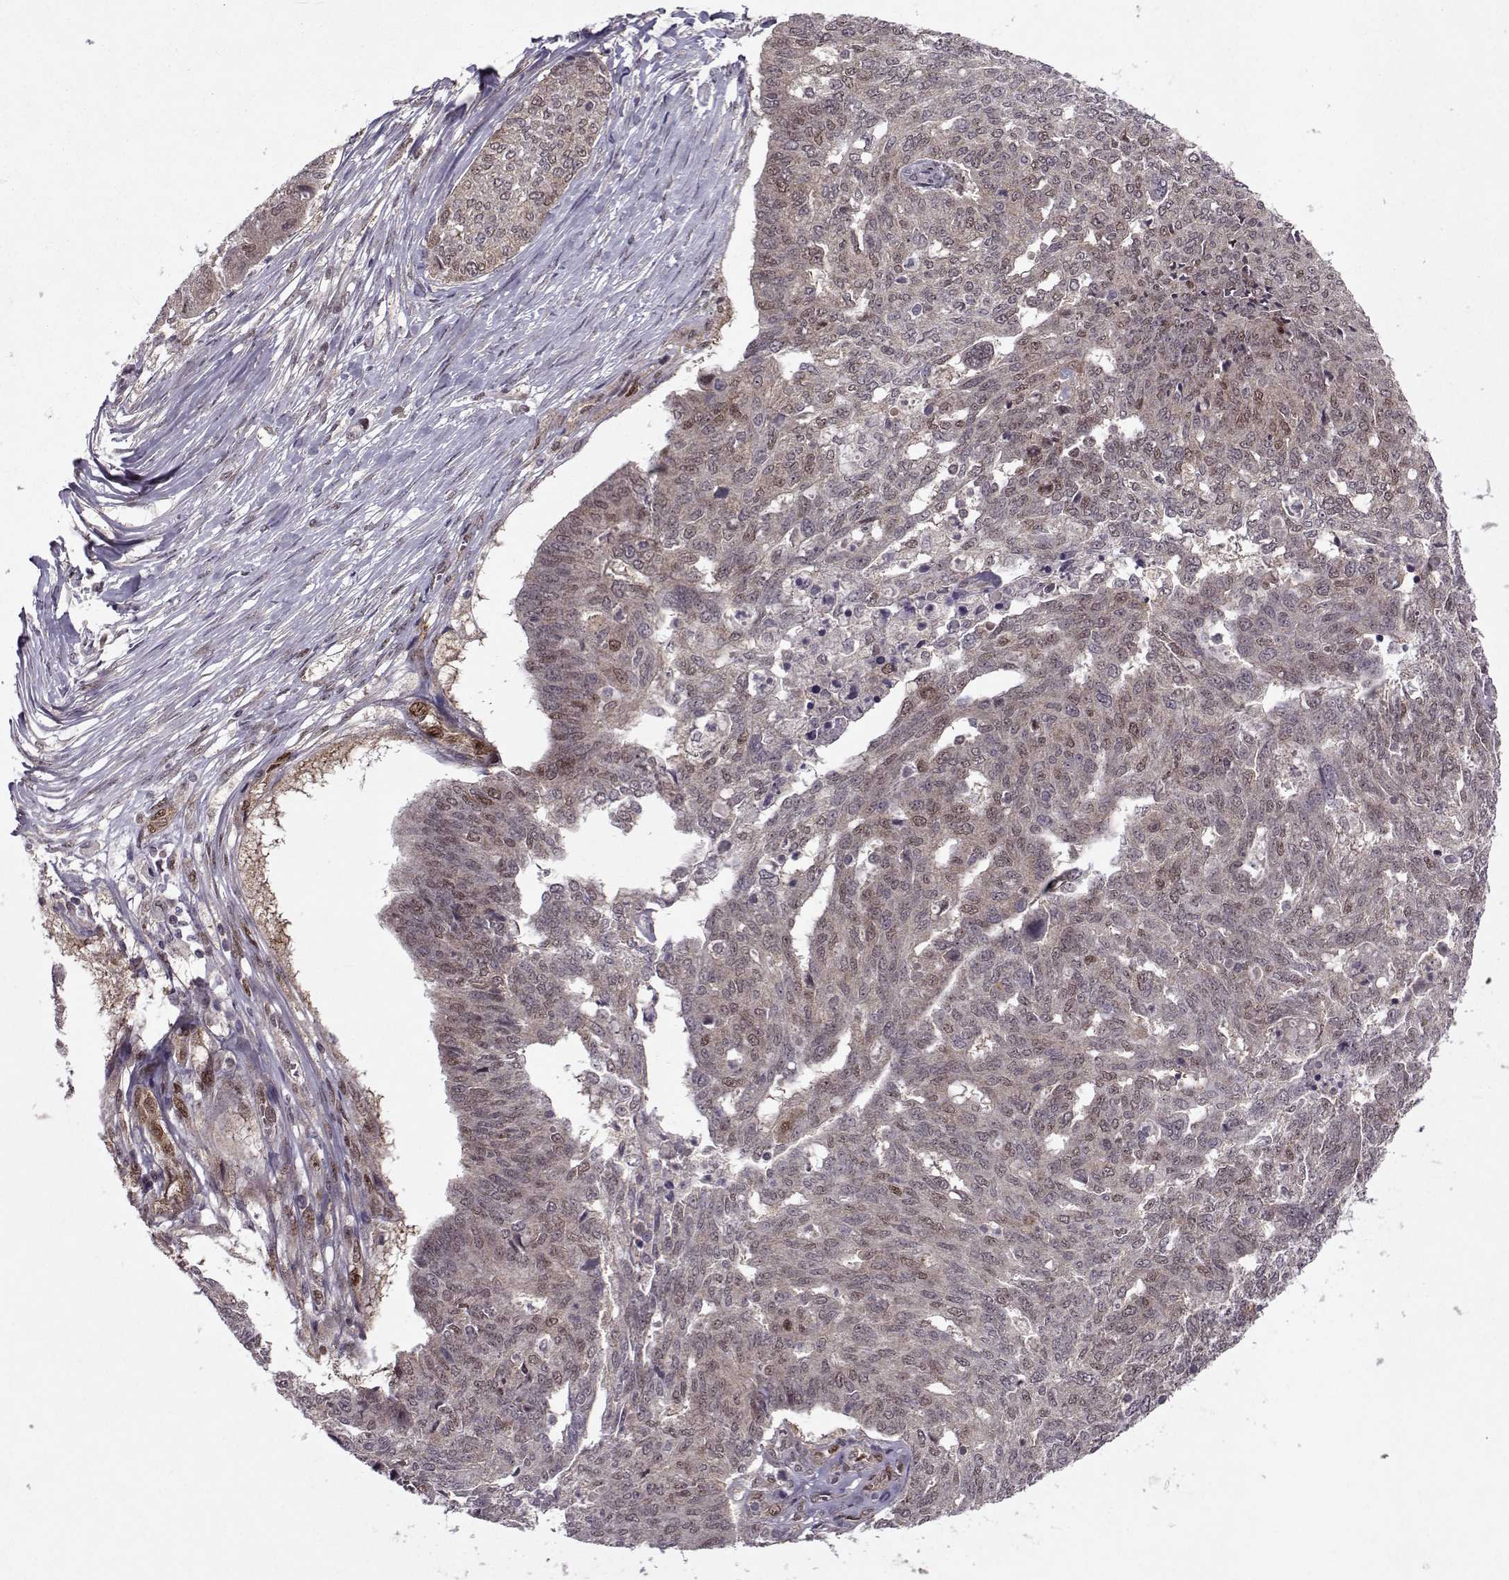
{"staining": {"intensity": "weak", "quantity": "25%-75%", "location": "cytoplasmic/membranous,nuclear"}, "tissue": "ovarian cancer", "cell_type": "Tumor cells", "image_type": "cancer", "snomed": [{"axis": "morphology", "description": "Cystadenocarcinoma, serous, NOS"}, {"axis": "topography", "description": "Ovary"}], "caption": "Protein expression analysis of ovarian serous cystadenocarcinoma reveals weak cytoplasmic/membranous and nuclear expression in about 25%-75% of tumor cells. (Brightfield microscopy of DAB IHC at high magnification).", "gene": "CDK4", "patient": {"sex": "female", "age": 67}}